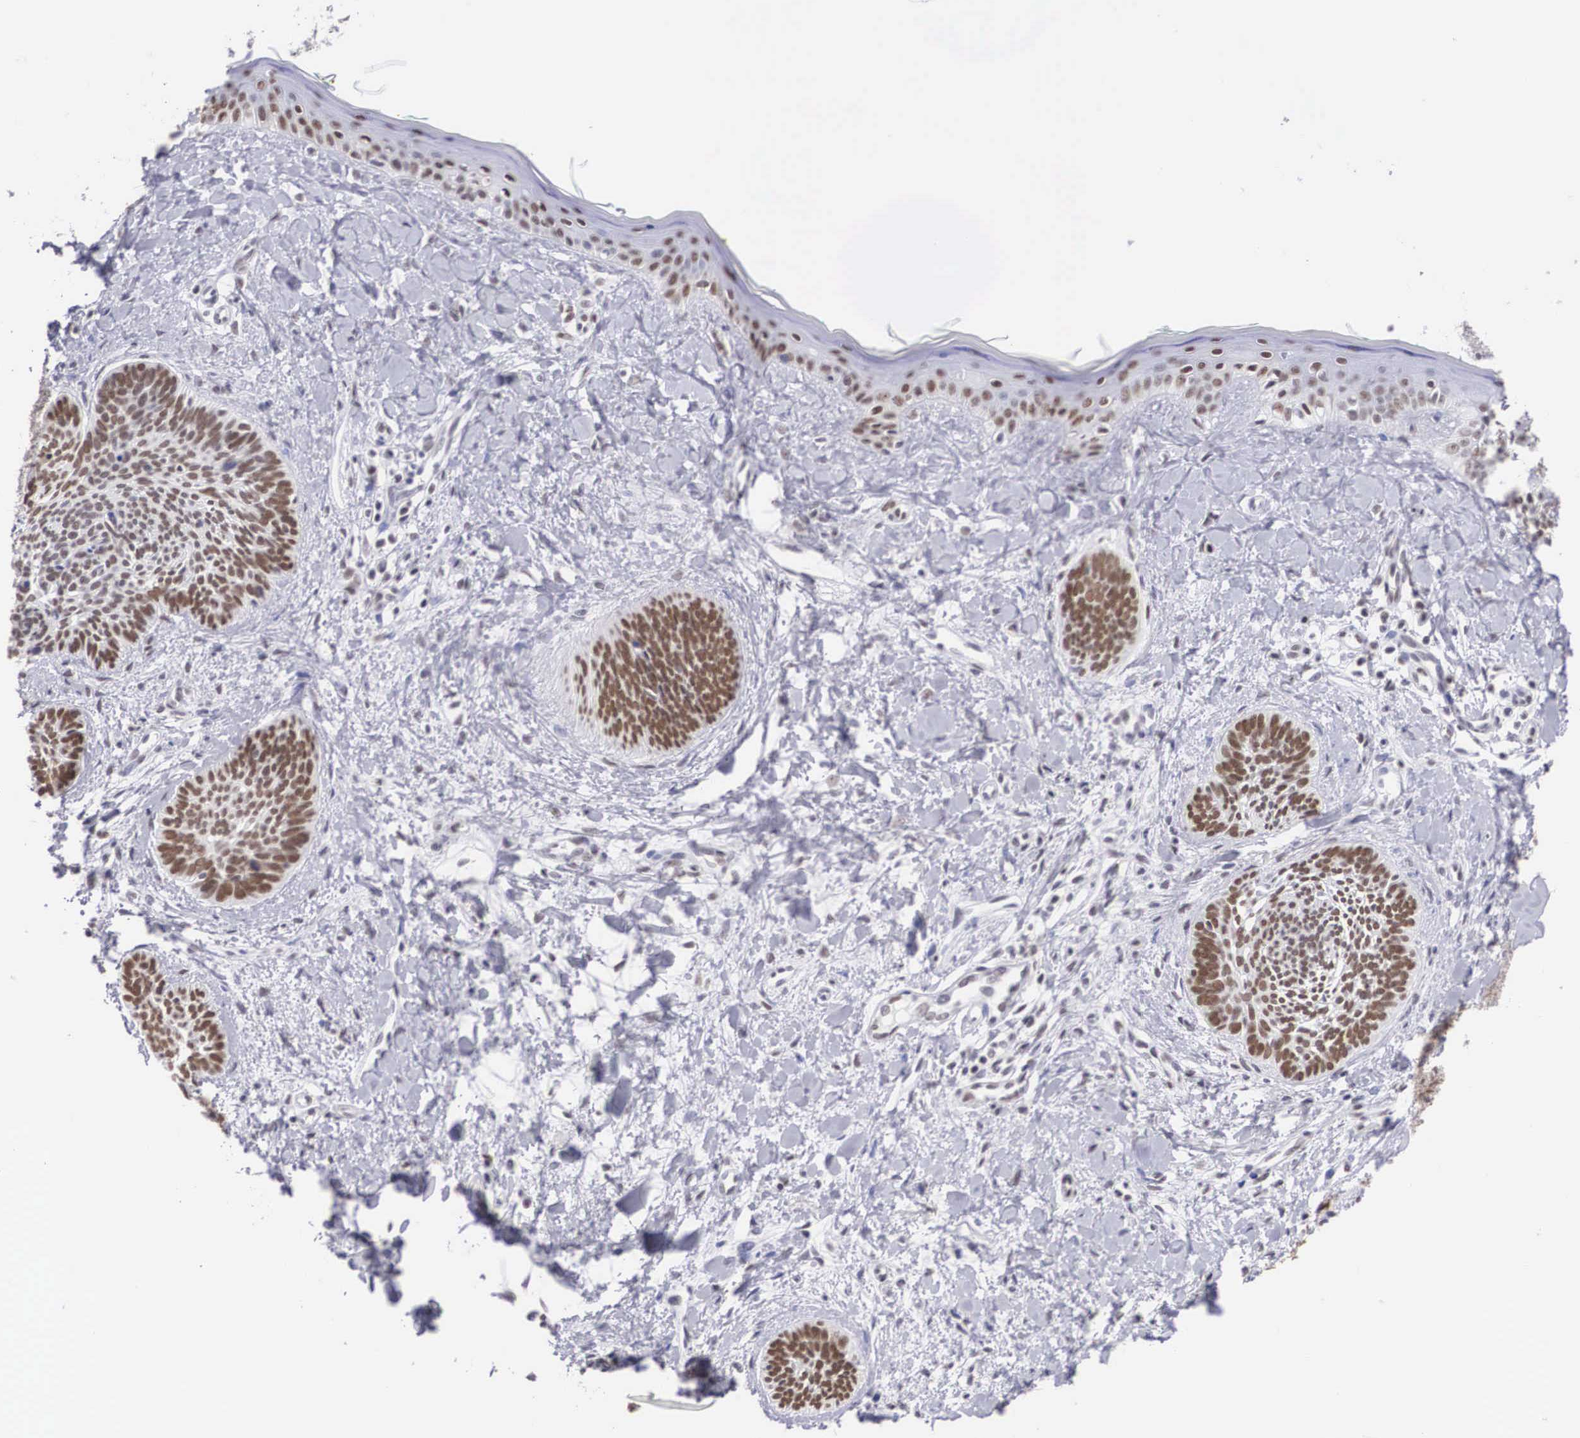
{"staining": {"intensity": "strong", "quantity": ">75%", "location": "nuclear"}, "tissue": "skin cancer", "cell_type": "Tumor cells", "image_type": "cancer", "snomed": [{"axis": "morphology", "description": "Basal cell carcinoma"}, {"axis": "topography", "description": "Skin"}], "caption": "This photomicrograph reveals skin cancer (basal cell carcinoma) stained with IHC to label a protein in brown. The nuclear of tumor cells show strong positivity for the protein. Nuclei are counter-stained blue.", "gene": "CSTF2", "patient": {"sex": "female", "age": 81}}